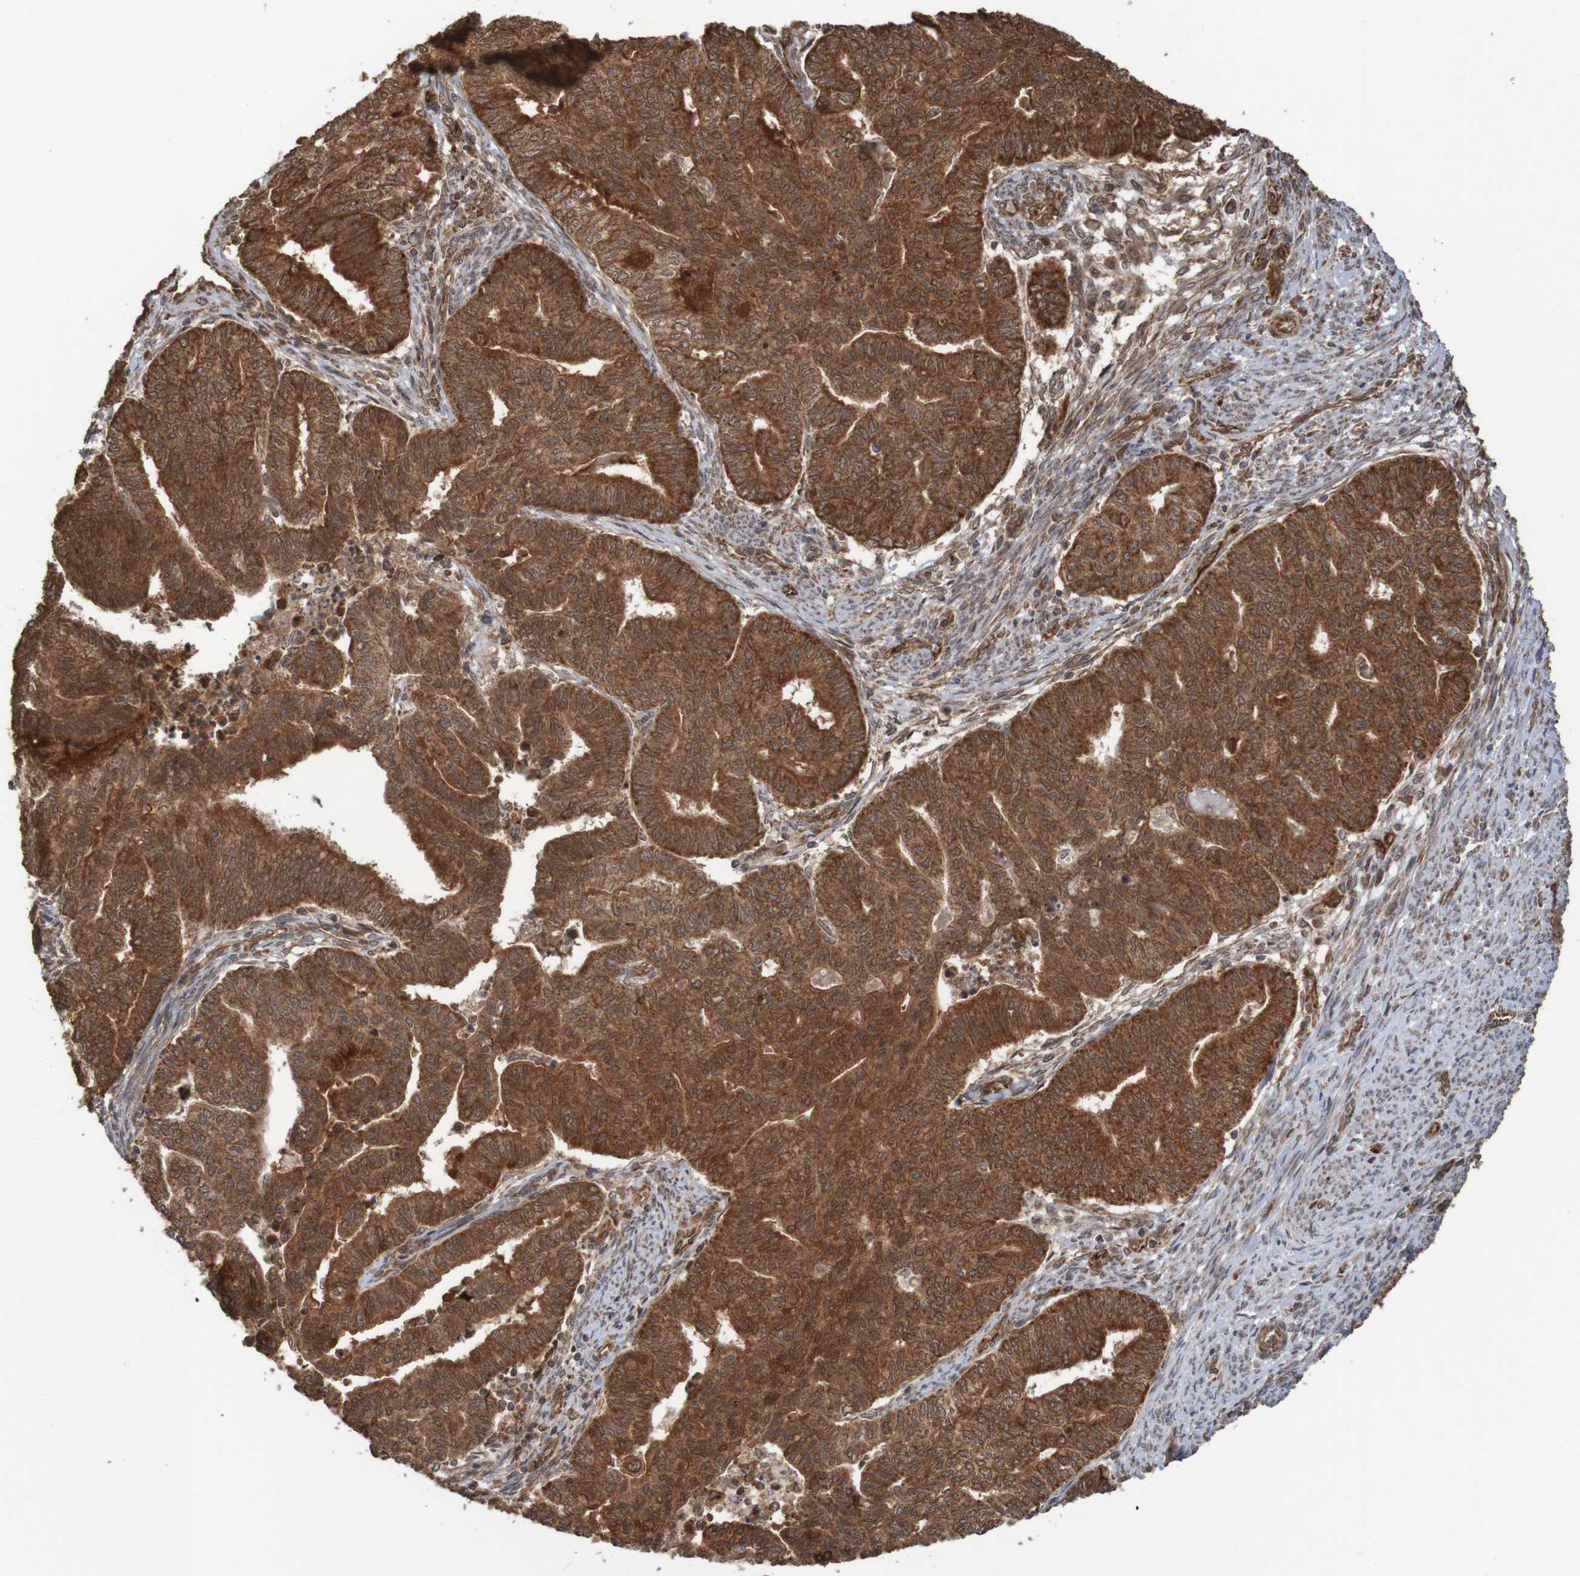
{"staining": {"intensity": "strong", "quantity": ">75%", "location": "cytoplasmic/membranous"}, "tissue": "endometrial cancer", "cell_type": "Tumor cells", "image_type": "cancer", "snomed": [{"axis": "morphology", "description": "Adenocarcinoma, NOS"}, {"axis": "topography", "description": "Endometrium"}], "caption": "Immunohistochemical staining of human adenocarcinoma (endometrial) demonstrates high levels of strong cytoplasmic/membranous expression in approximately >75% of tumor cells.", "gene": "MRPL52", "patient": {"sex": "female", "age": 79}}